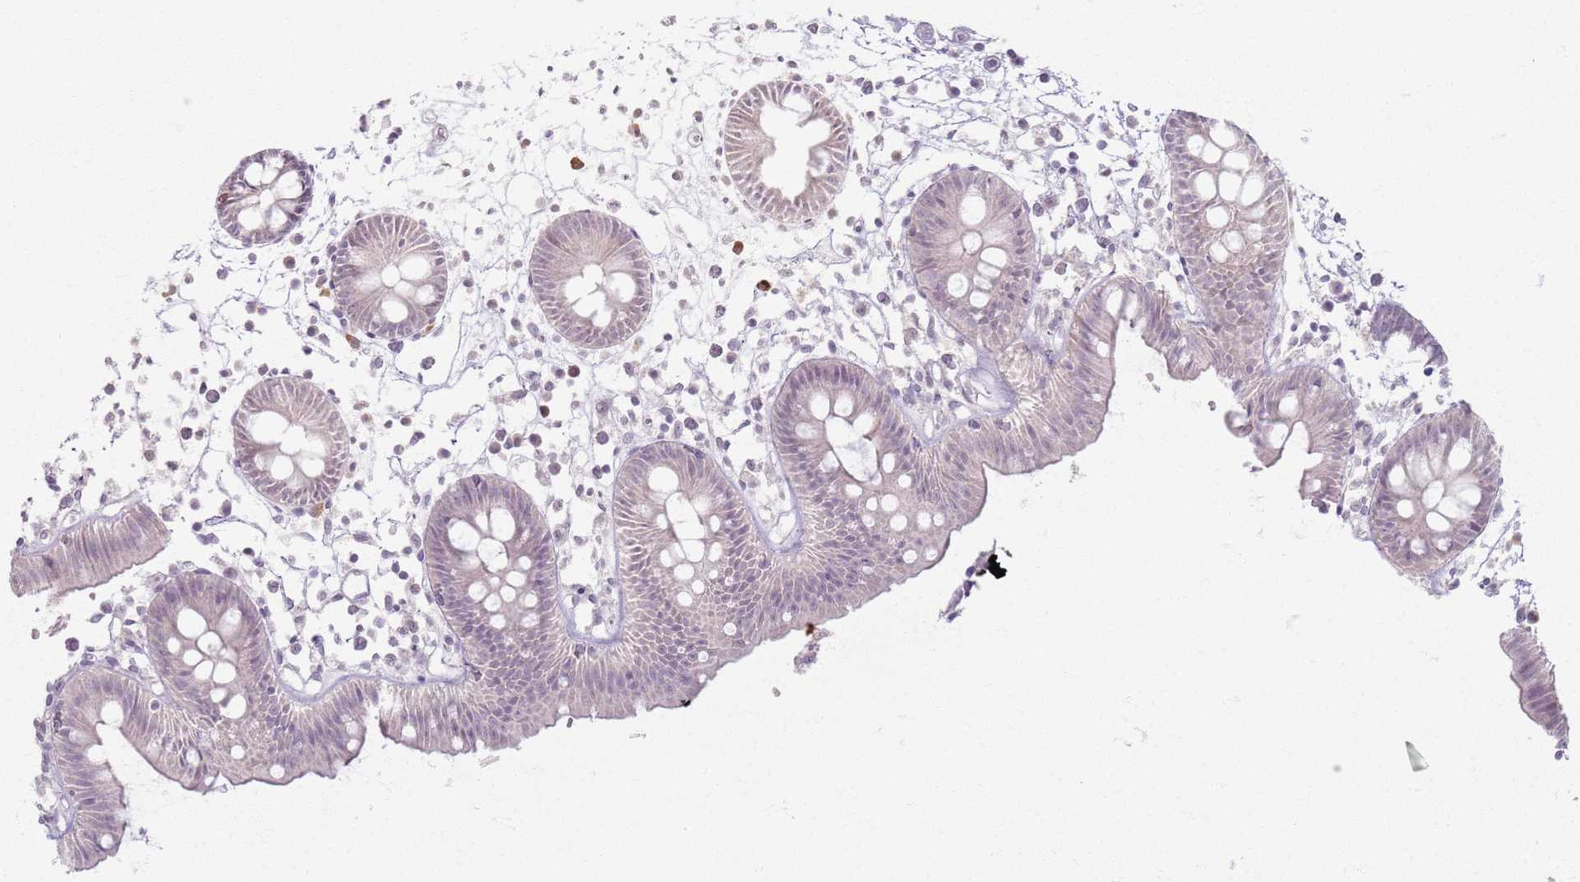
{"staining": {"intensity": "negative", "quantity": "none", "location": "none"}, "tissue": "colon", "cell_type": "Endothelial cells", "image_type": "normal", "snomed": [{"axis": "morphology", "description": "Normal tissue, NOS"}, {"axis": "topography", "description": "Colon"}], "caption": "Unremarkable colon was stained to show a protein in brown. There is no significant staining in endothelial cells.", "gene": "CRIPT", "patient": {"sex": "male", "age": 56}}